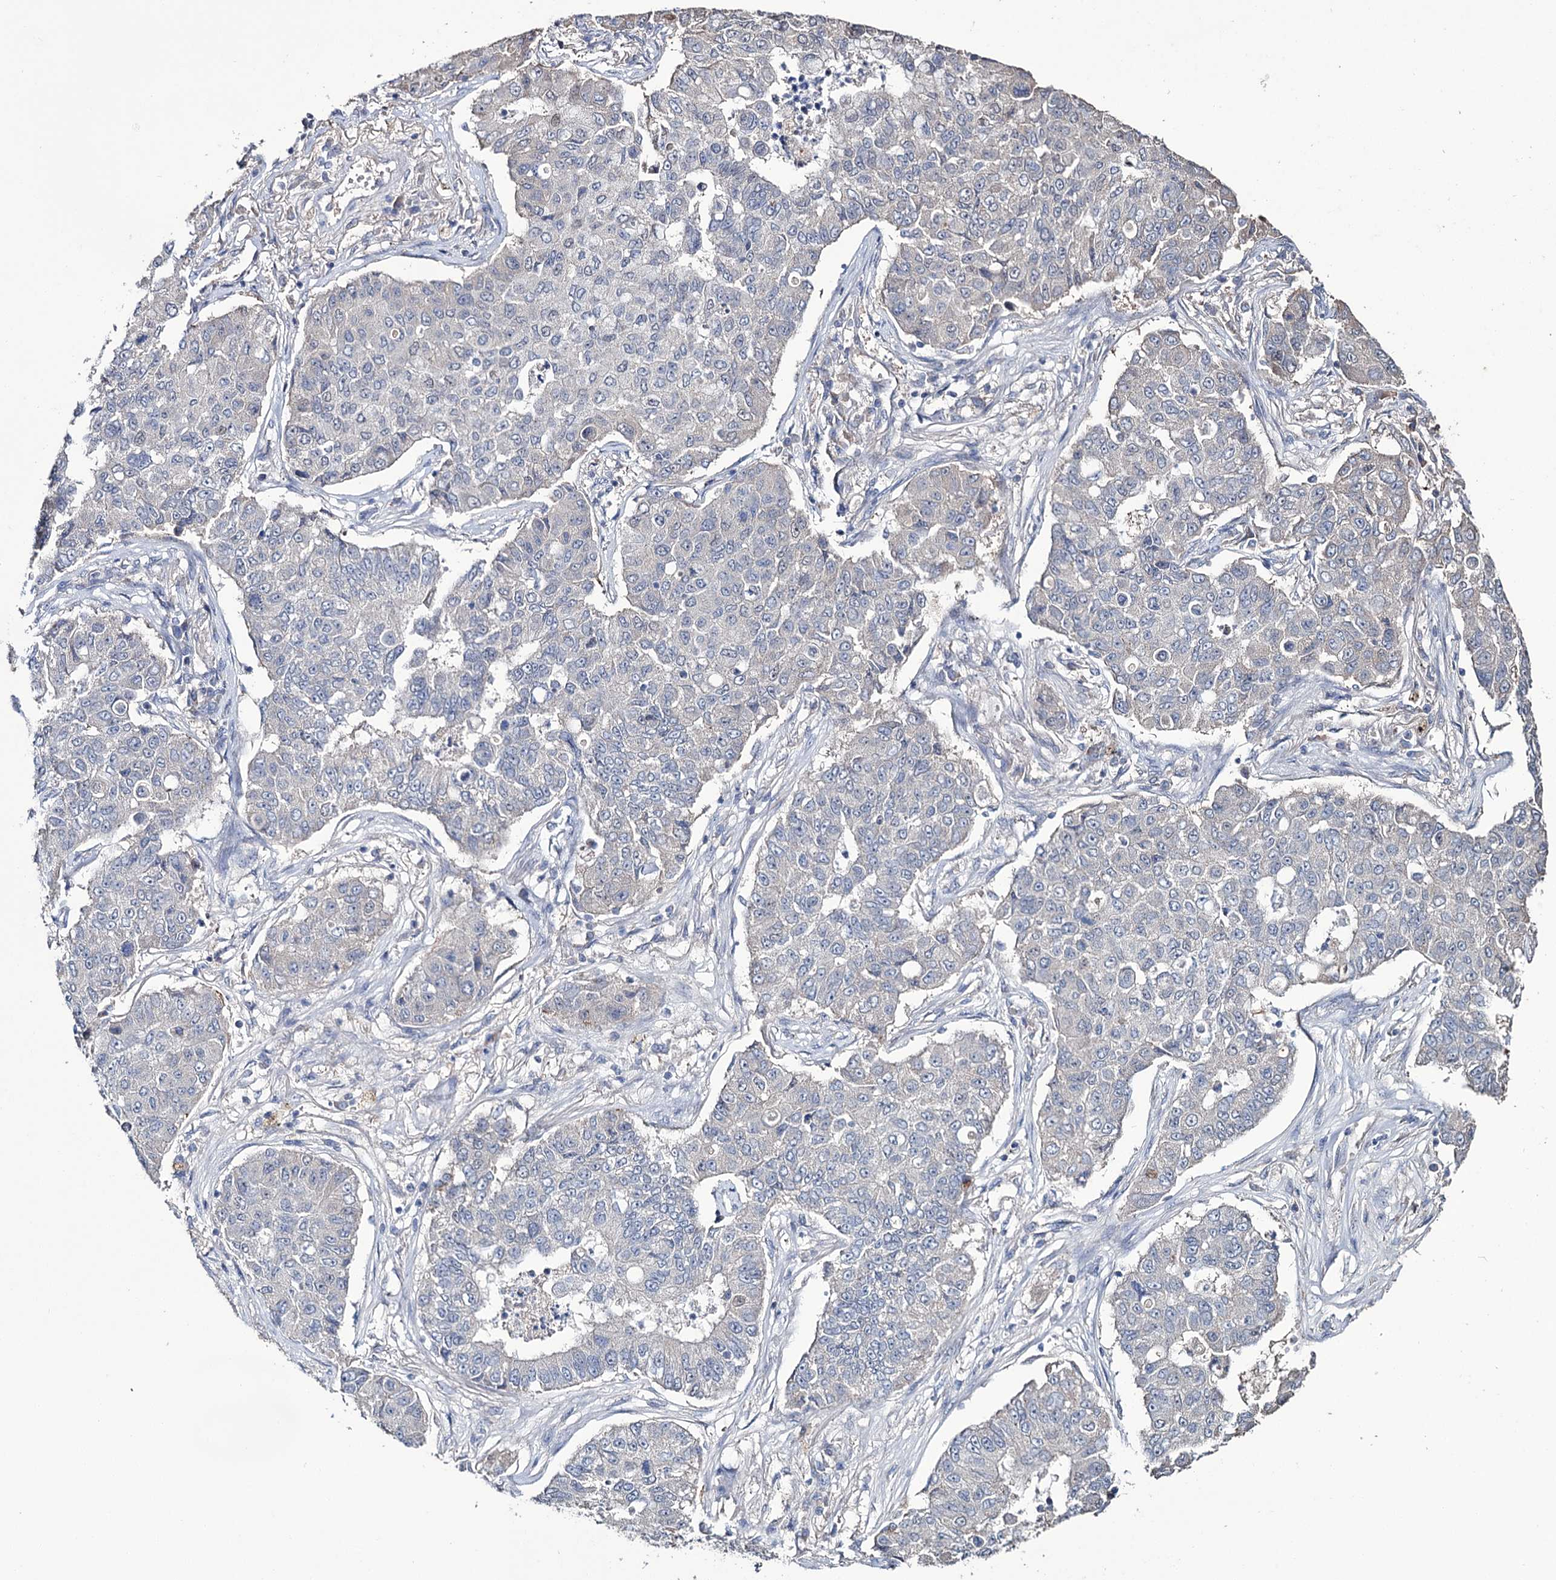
{"staining": {"intensity": "negative", "quantity": "none", "location": "none"}, "tissue": "lung cancer", "cell_type": "Tumor cells", "image_type": "cancer", "snomed": [{"axis": "morphology", "description": "Squamous cell carcinoma, NOS"}, {"axis": "topography", "description": "Lung"}], "caption": "Immunohistochemistry (IHC) photomicrograph of neoplastic tissue: lung cancer stained with DAB displays no significant protein expression in tumor cells.", "gene": "EPB41L5", "patient": {"sex": "male", "age": 74}}